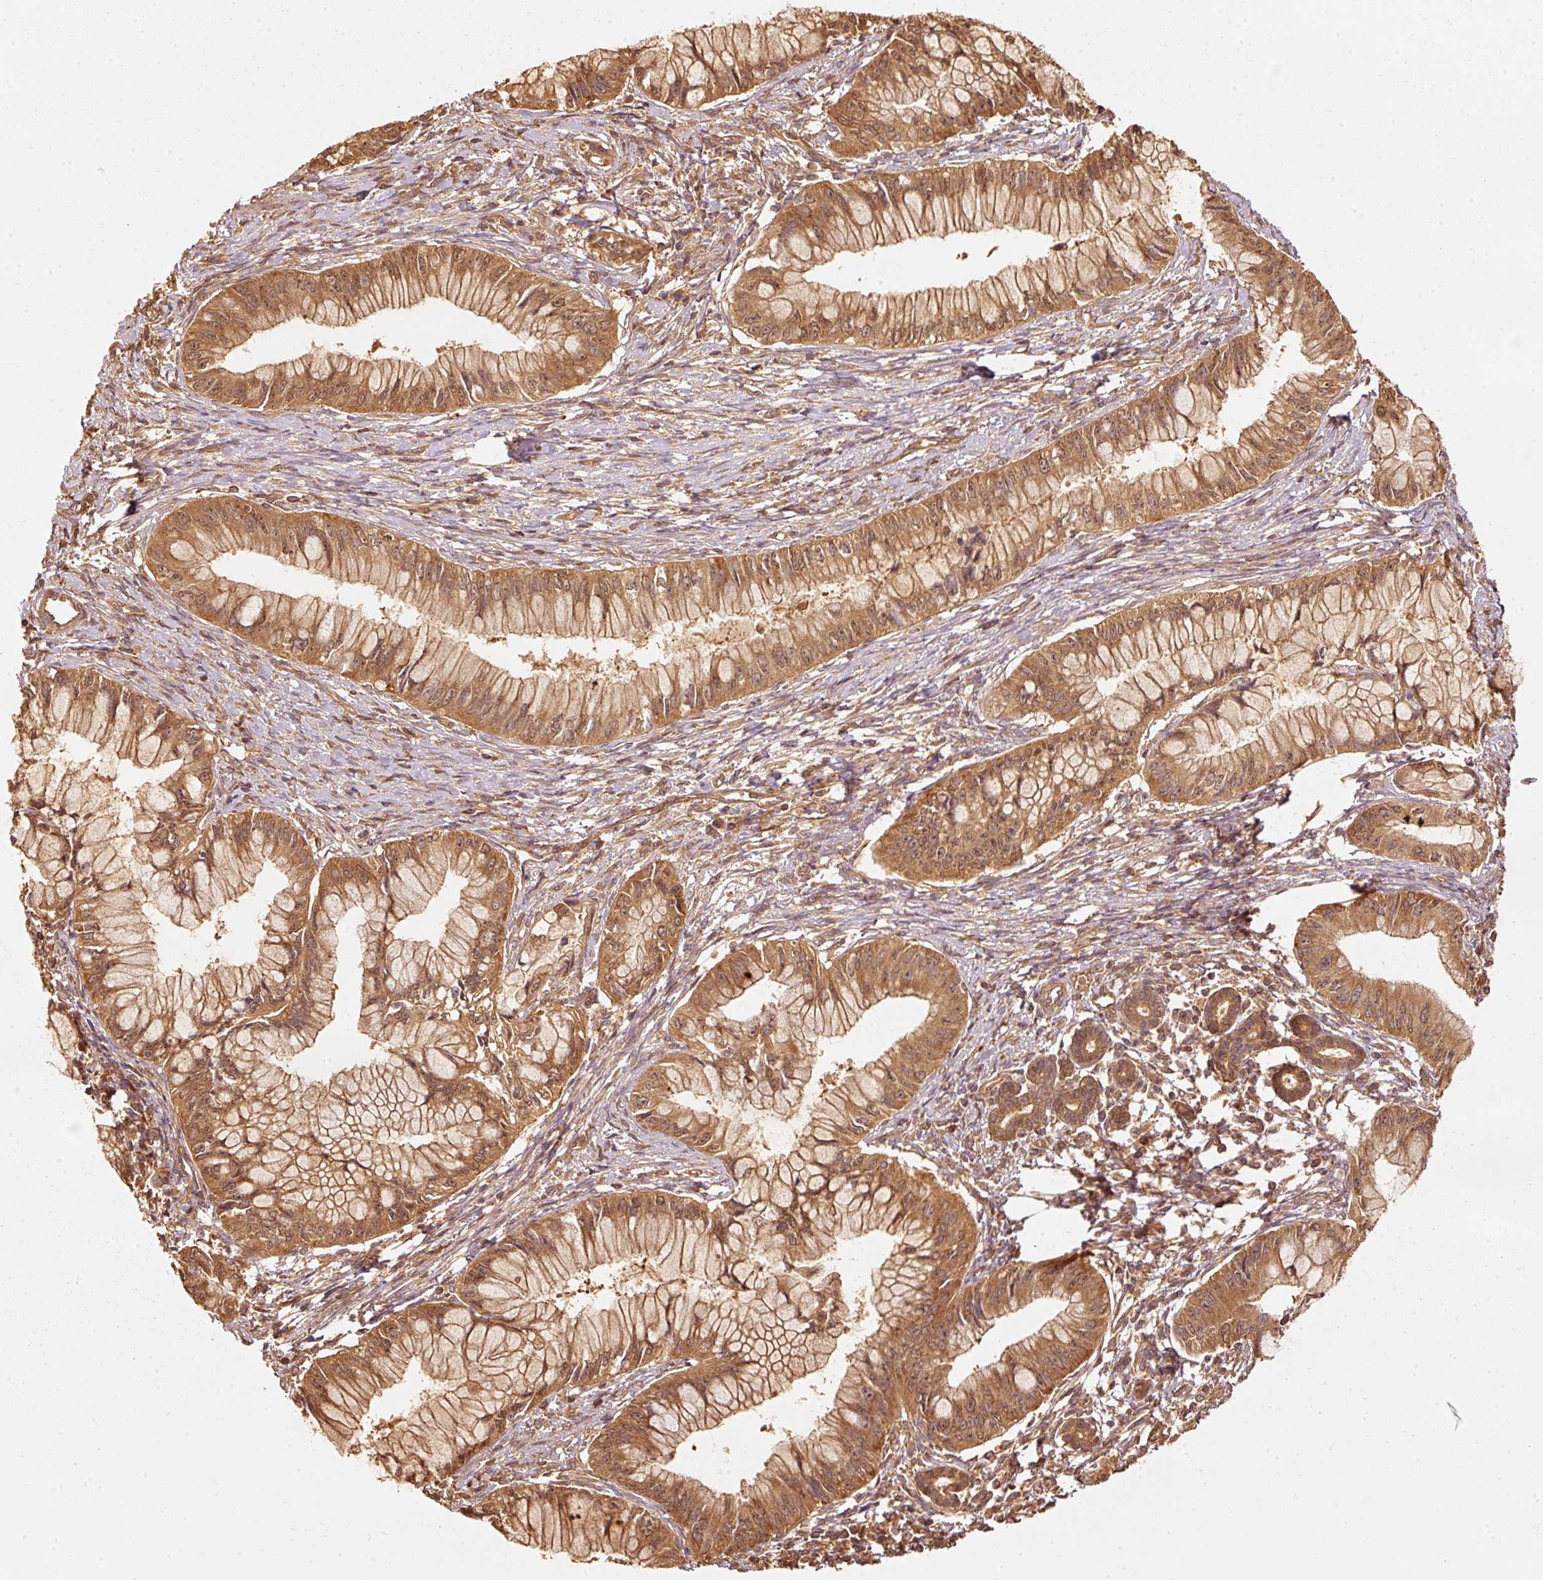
{"staining": {"intensity": "moderate", "quantity": ">75%", "location": "cytoplasmic/membranous,nuclear"}, "tissue": "pancreatic cancer", "cell_type": "Tumor cells", "image_type": "cancer", "snomed": [{"axis": "morphology", "description": "Adenocarcinoma, NOS"}, {"axis": "topography", "description": "Pancreas"}], "caption": "A brown stain labels moderate cytoplasmic/membranous and nuclear positivity of a protein in human pancreatic cancer (adenocarcinoma) tumor cells.", "gene": "STAU1", "patient": {"sex": "male", "age": 48}}